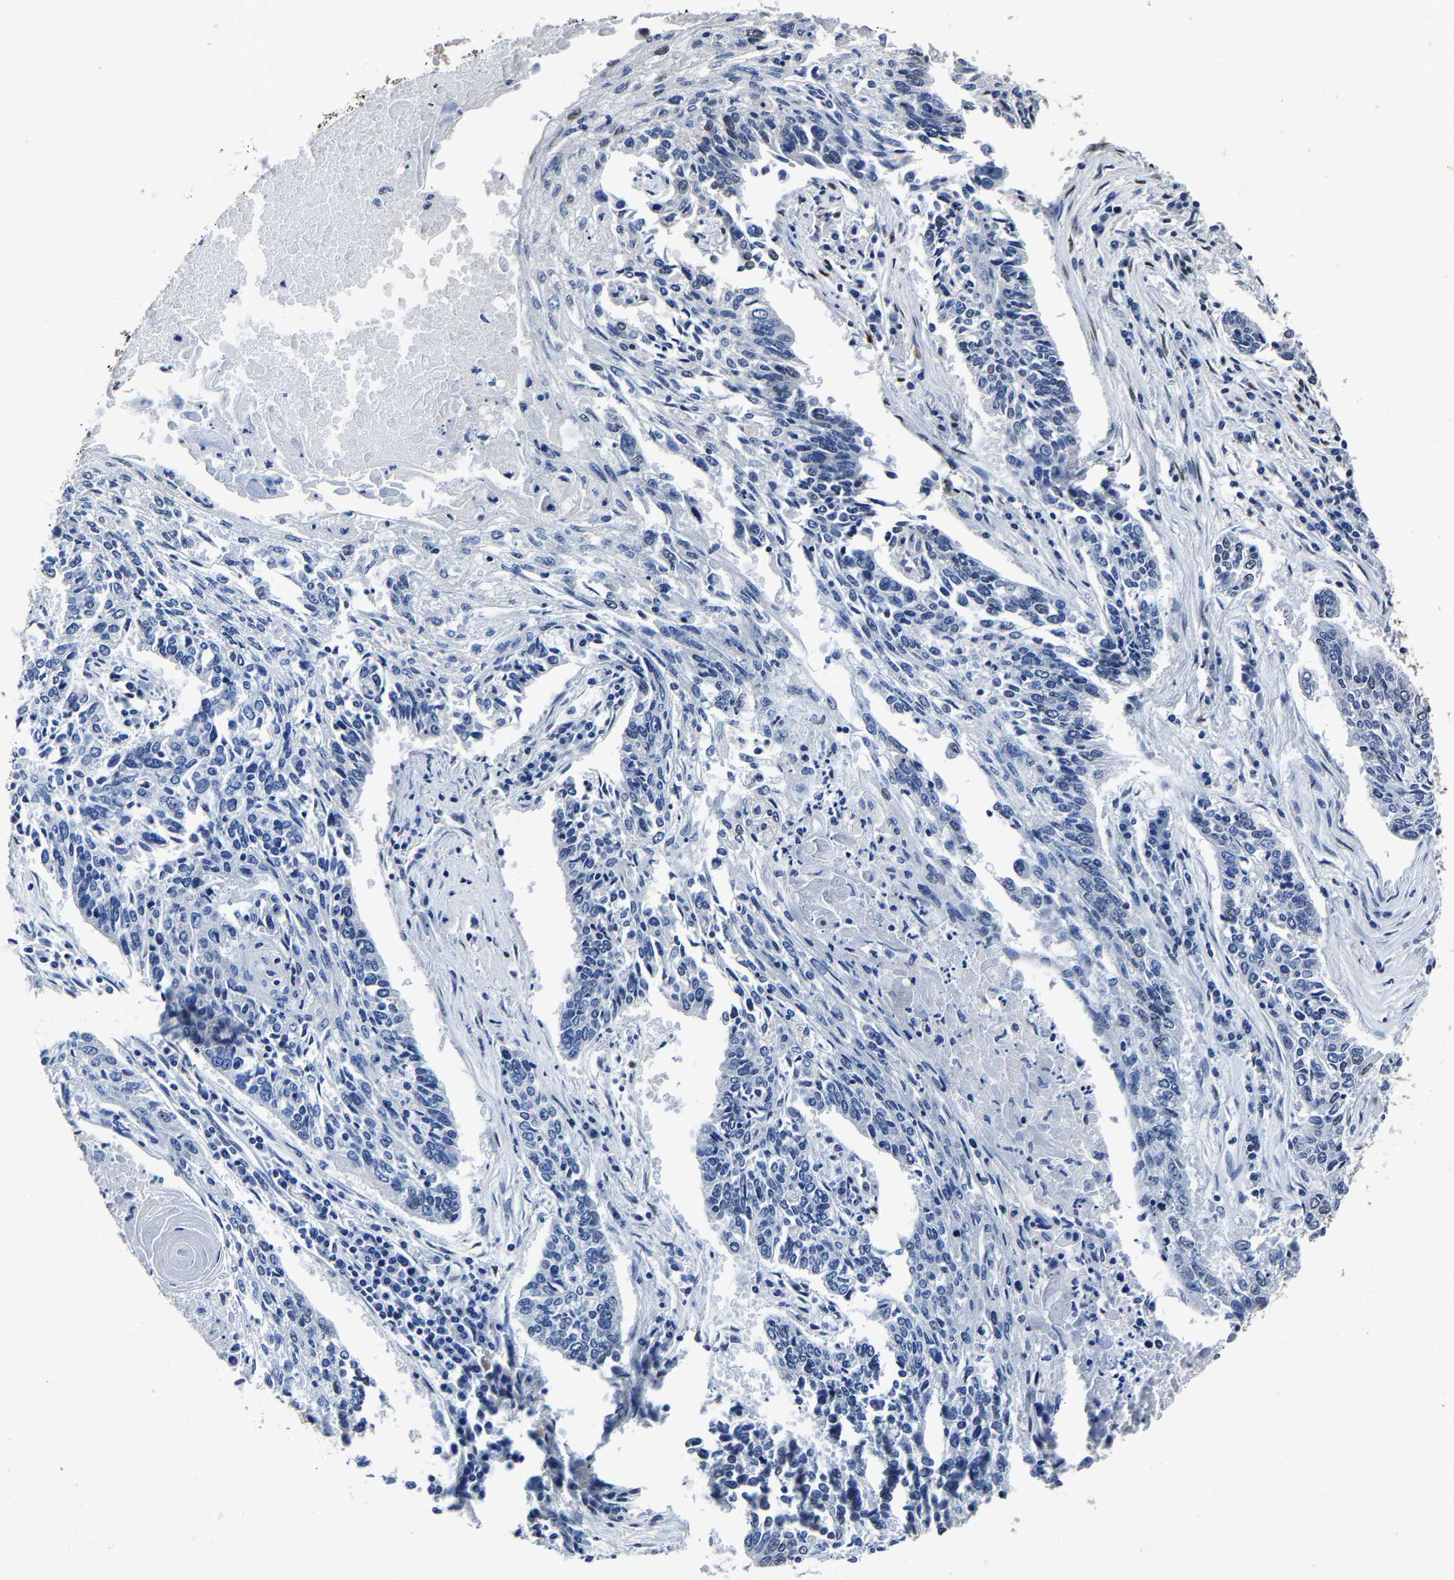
{"staining": {"intensity": "negative", "quantity": "none", "location": "none"}, "tissue": "lung cancer", "cell_type": "Tumor cells", "image_type": "cancer", "snomed": [{"axis": "morphology", "description": "Normal tissue, NOS"}, {"axis": "morphology", "description": "Squamous cell carcinoma, NOS"}, {"axis": "topography", "description": "Cartilage tissue"}, {"axis": "topography", "description": "Bronchus"}, {"axis": "topography", "description": "Lung"}], "caption": "This image is of lung squamous cell carcinoma stained with immunohistochemistry to label a protein in brown with the nuclei are counter-stained blue. There is no staining in tumor cells.", "gene": "RBM45", "patient": {"sex": "female", "age": 49}}